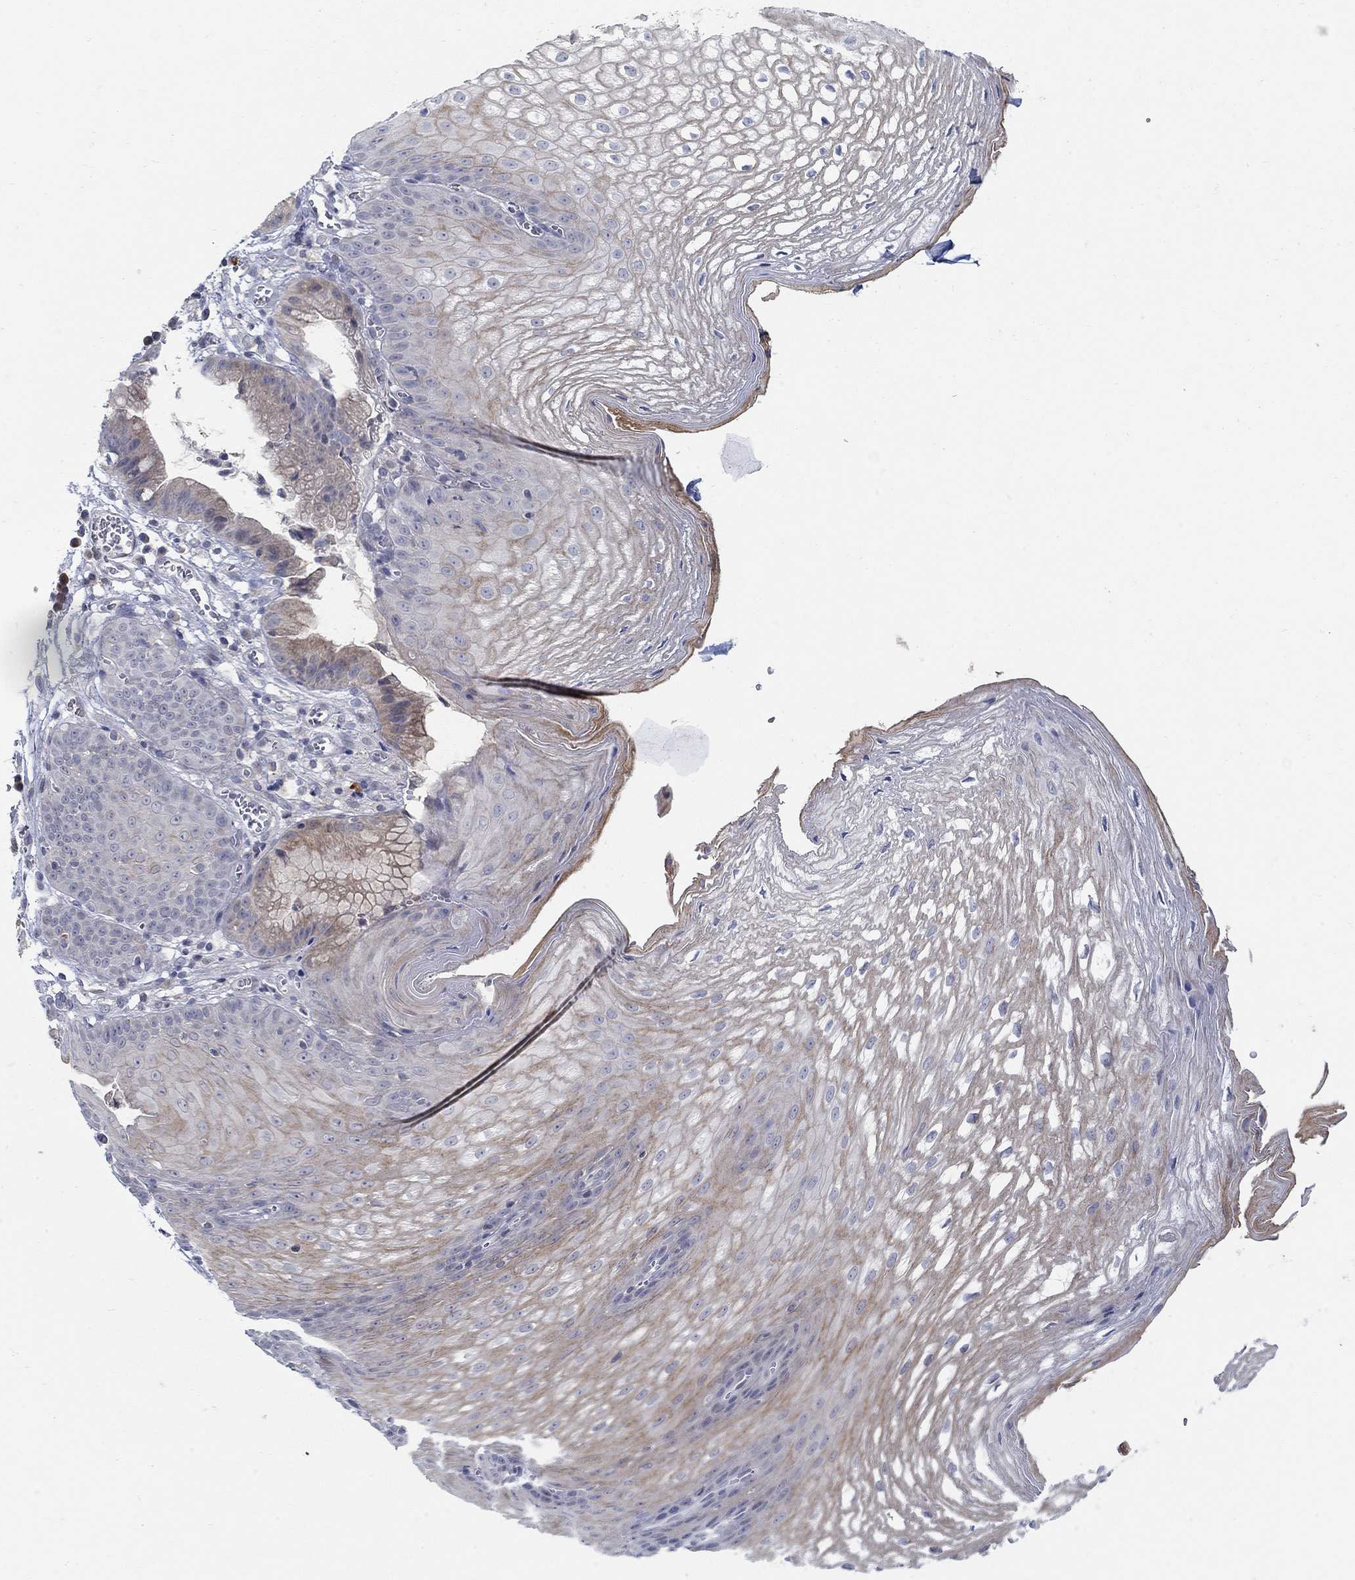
{"staining": {"intensity": "moderate", "quantity": "<25%", "location": "cytoplasmic/membranous"}, "tissue": "esophagus", "cell_type": "Squamous epithelial cells", "image_type": "normal", "snomed": [{"axis": "morphology", "description": "Normal tissue, NOS"}, {"axis": "topography", "description": "Esophagus"}], "caption": "Protein analysis of normal esophagus exhibits moderate cytoplasmic/membranous positivity in approximately <25% of squamous epithelial cells. (DAB (3,3'-diaminobenzidine) = brown stain, brightfield microscopy at high magnification).", "gene": "ANO7", "patient": {"sex": "male", "age": 72}}